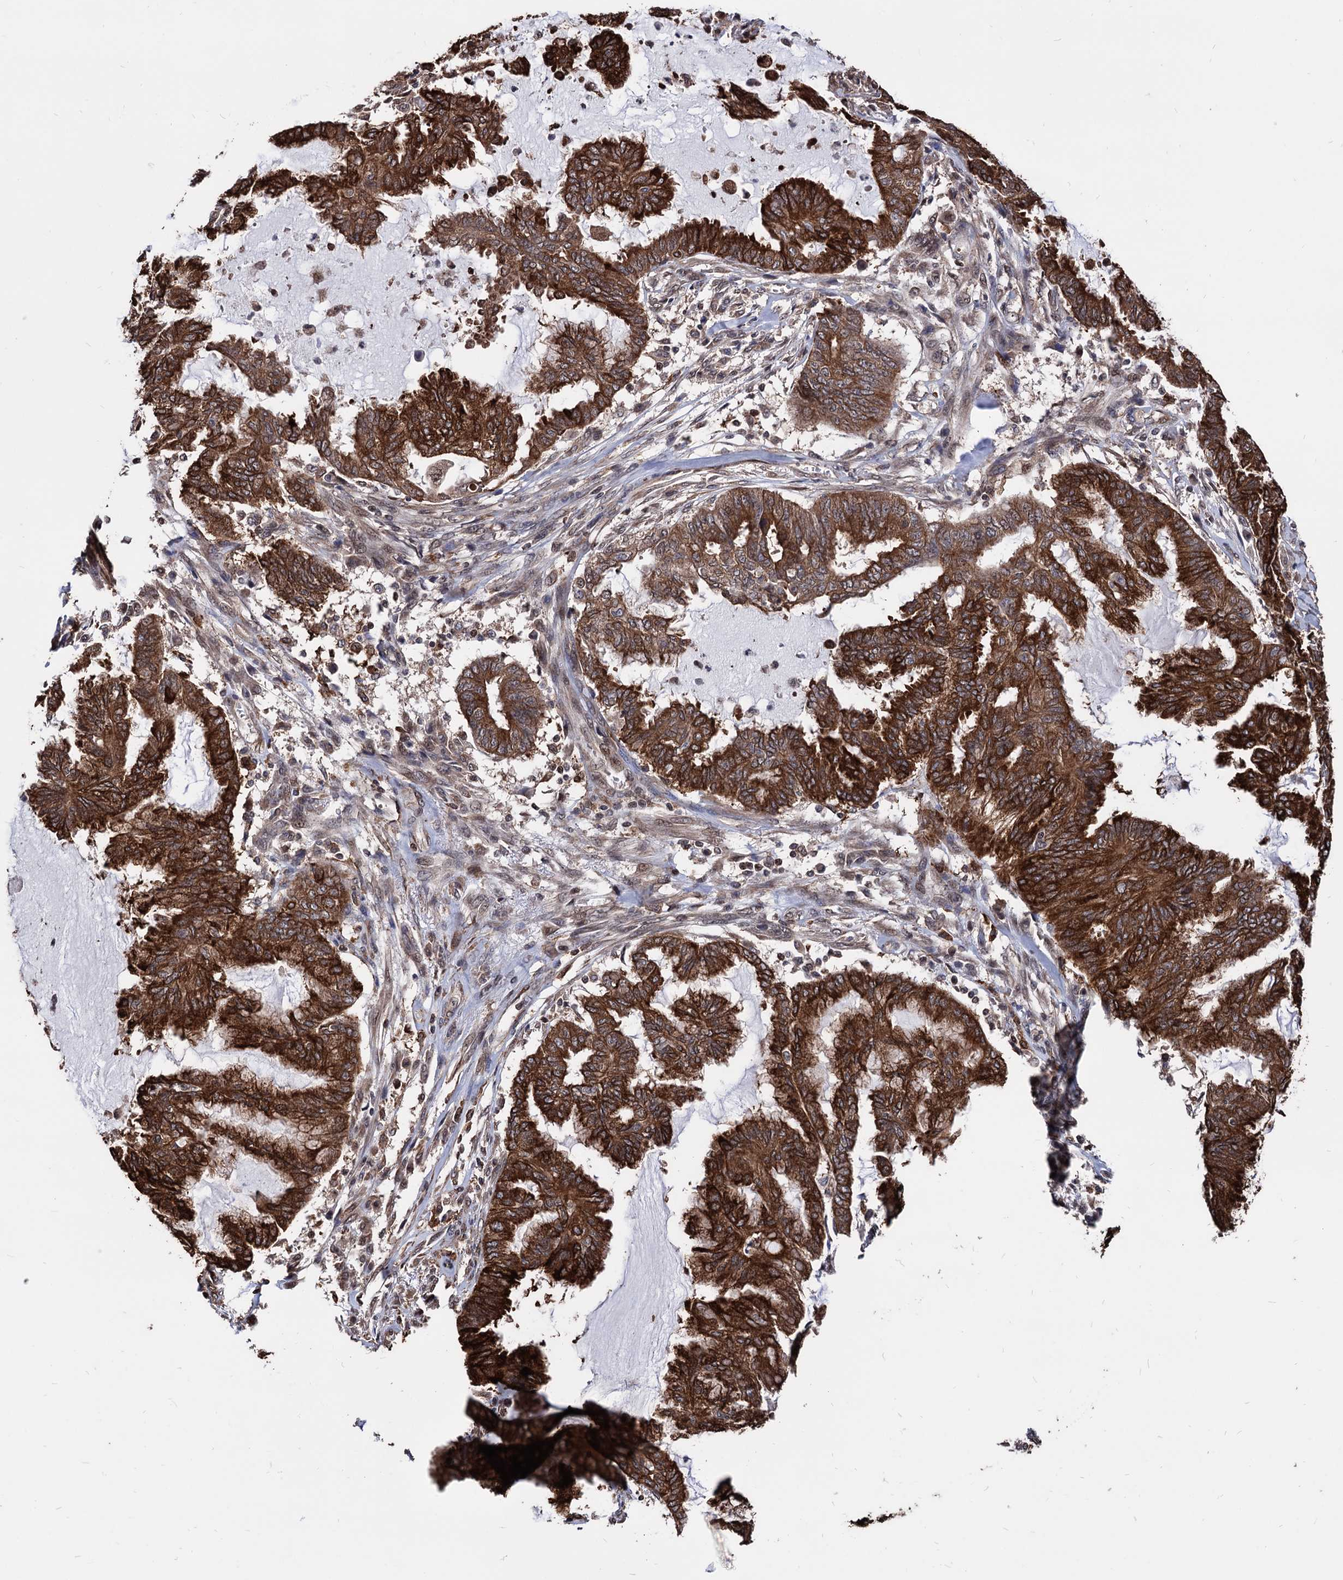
{"staining": {"intensity": "strong", "quantity": ">75%", "location": "cytoplasmic/membranous"}, "tissue": "endometrial cancer", "cell_type": "Tumor cells", "image_type": "cancer", "snomed": [{"axis": "morphology", "description": "Adenocarcinoma, NOS"}, {"axis": "topography", "description": "Endometrium"}], "caption": "Immunohistochemical staining of human endometrial cancer (adenocarcinoma) demonstrates high levels of strong cytoplasmic/membranous expression in about >75% of tumor cells.", "gene": "ANKRD12", "patient": {"sex": "female", "age": 86}}